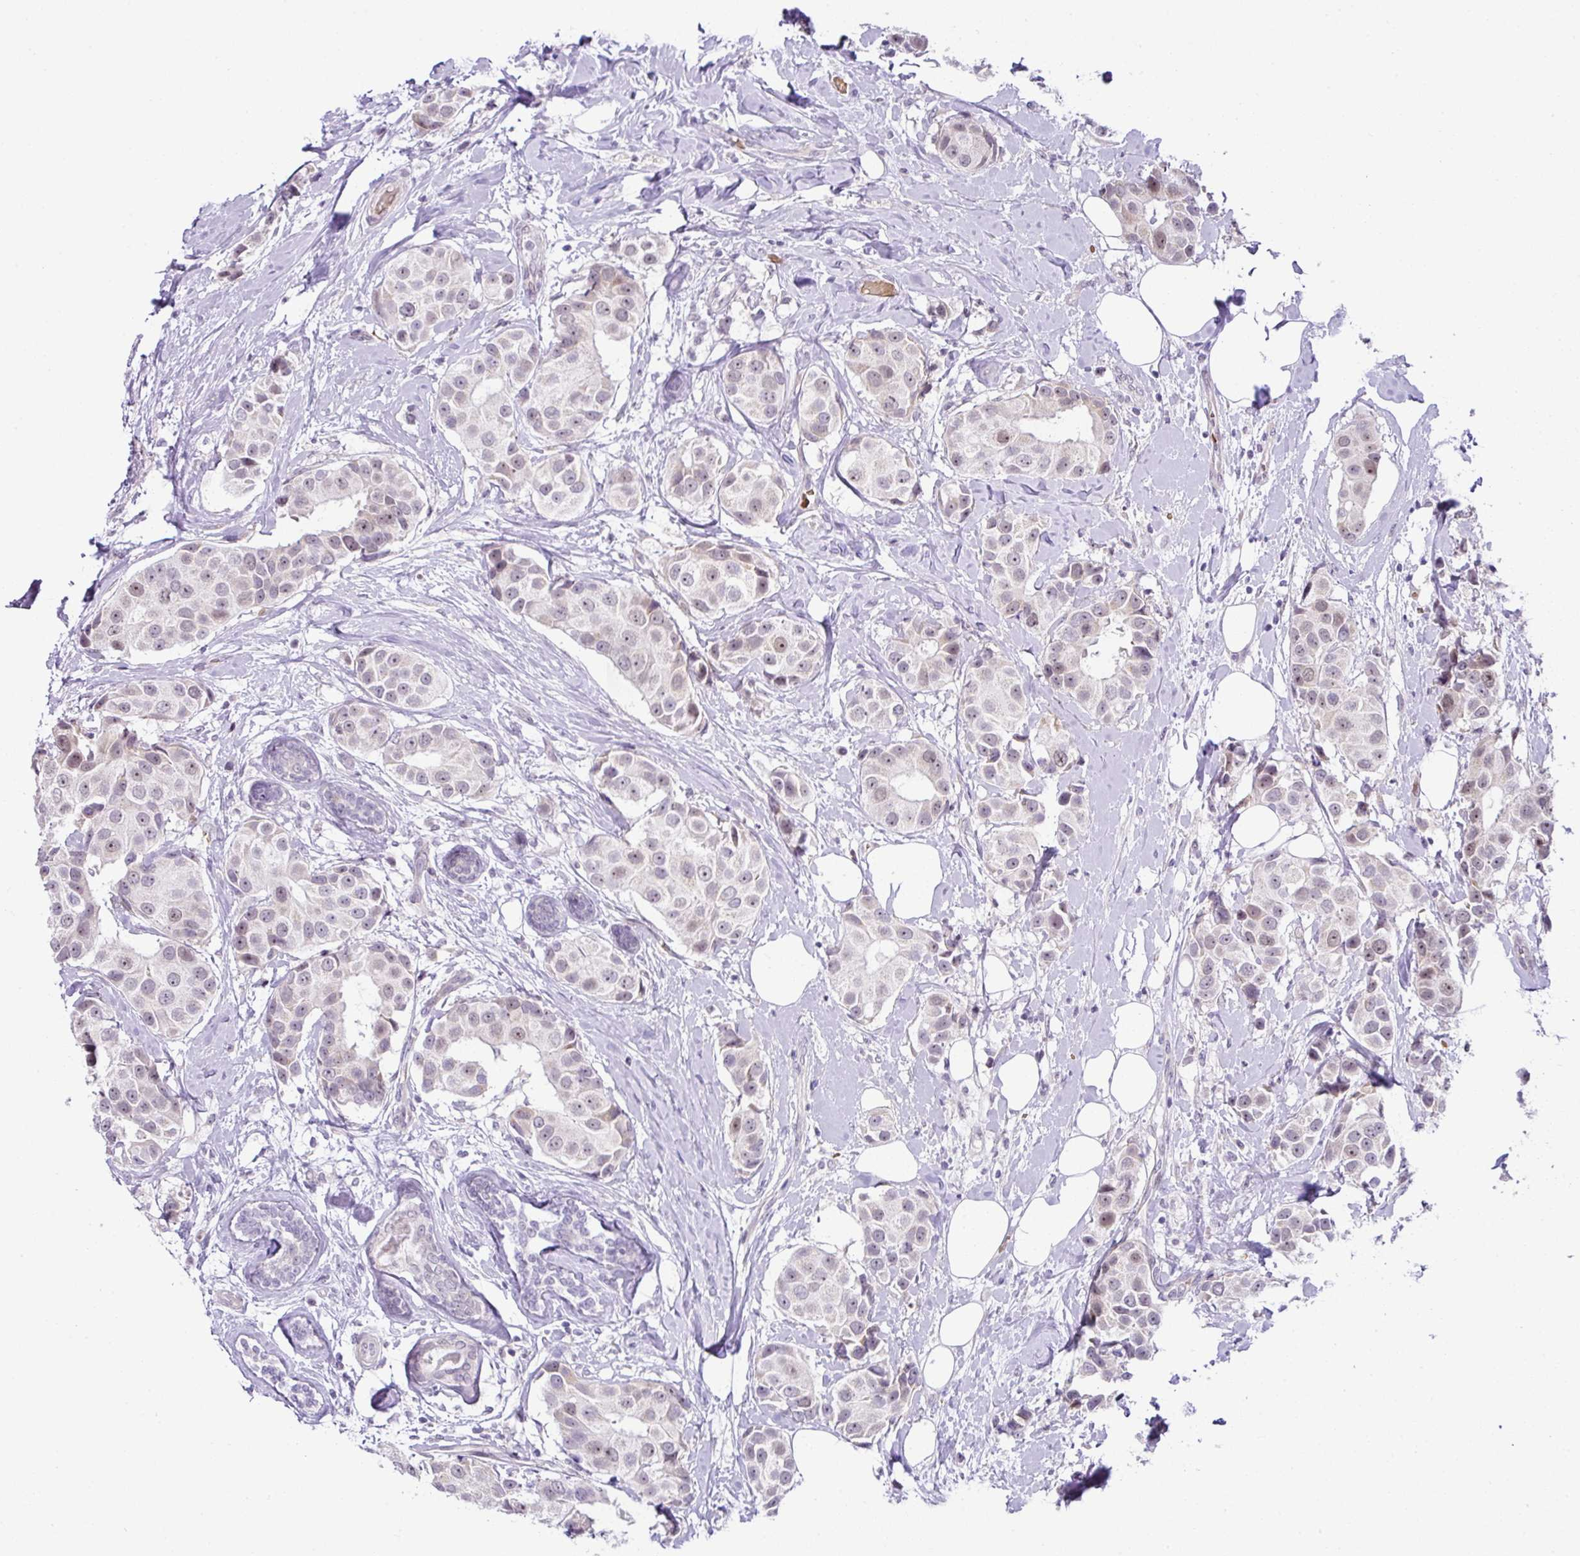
{"staining": {"intensity": "moderate", "quantity": "<25%", "location": "nuclear"}, "tissue": "breast cancer", "cell_type": "Tumor cells", "image_type": "cancer", "snomed": [{"axis": "morphology", "description": "Normal tissue, NOS"}, {"axis": "morphology", "description": "Duct carcinoma"}, {"axis": "topography", "description": "Breast"}], "caption": "DAB immunohistochemical staining of breast cancer (intraductal carcinoma) reveals moderate nuclear protein positivity in approximately <25% of tumor cells. Ihc stains the protein of interest in brown and the nuclei are stained blue.", "gene": "PARP2", "patient": {"sex": "female", "age": 39}}